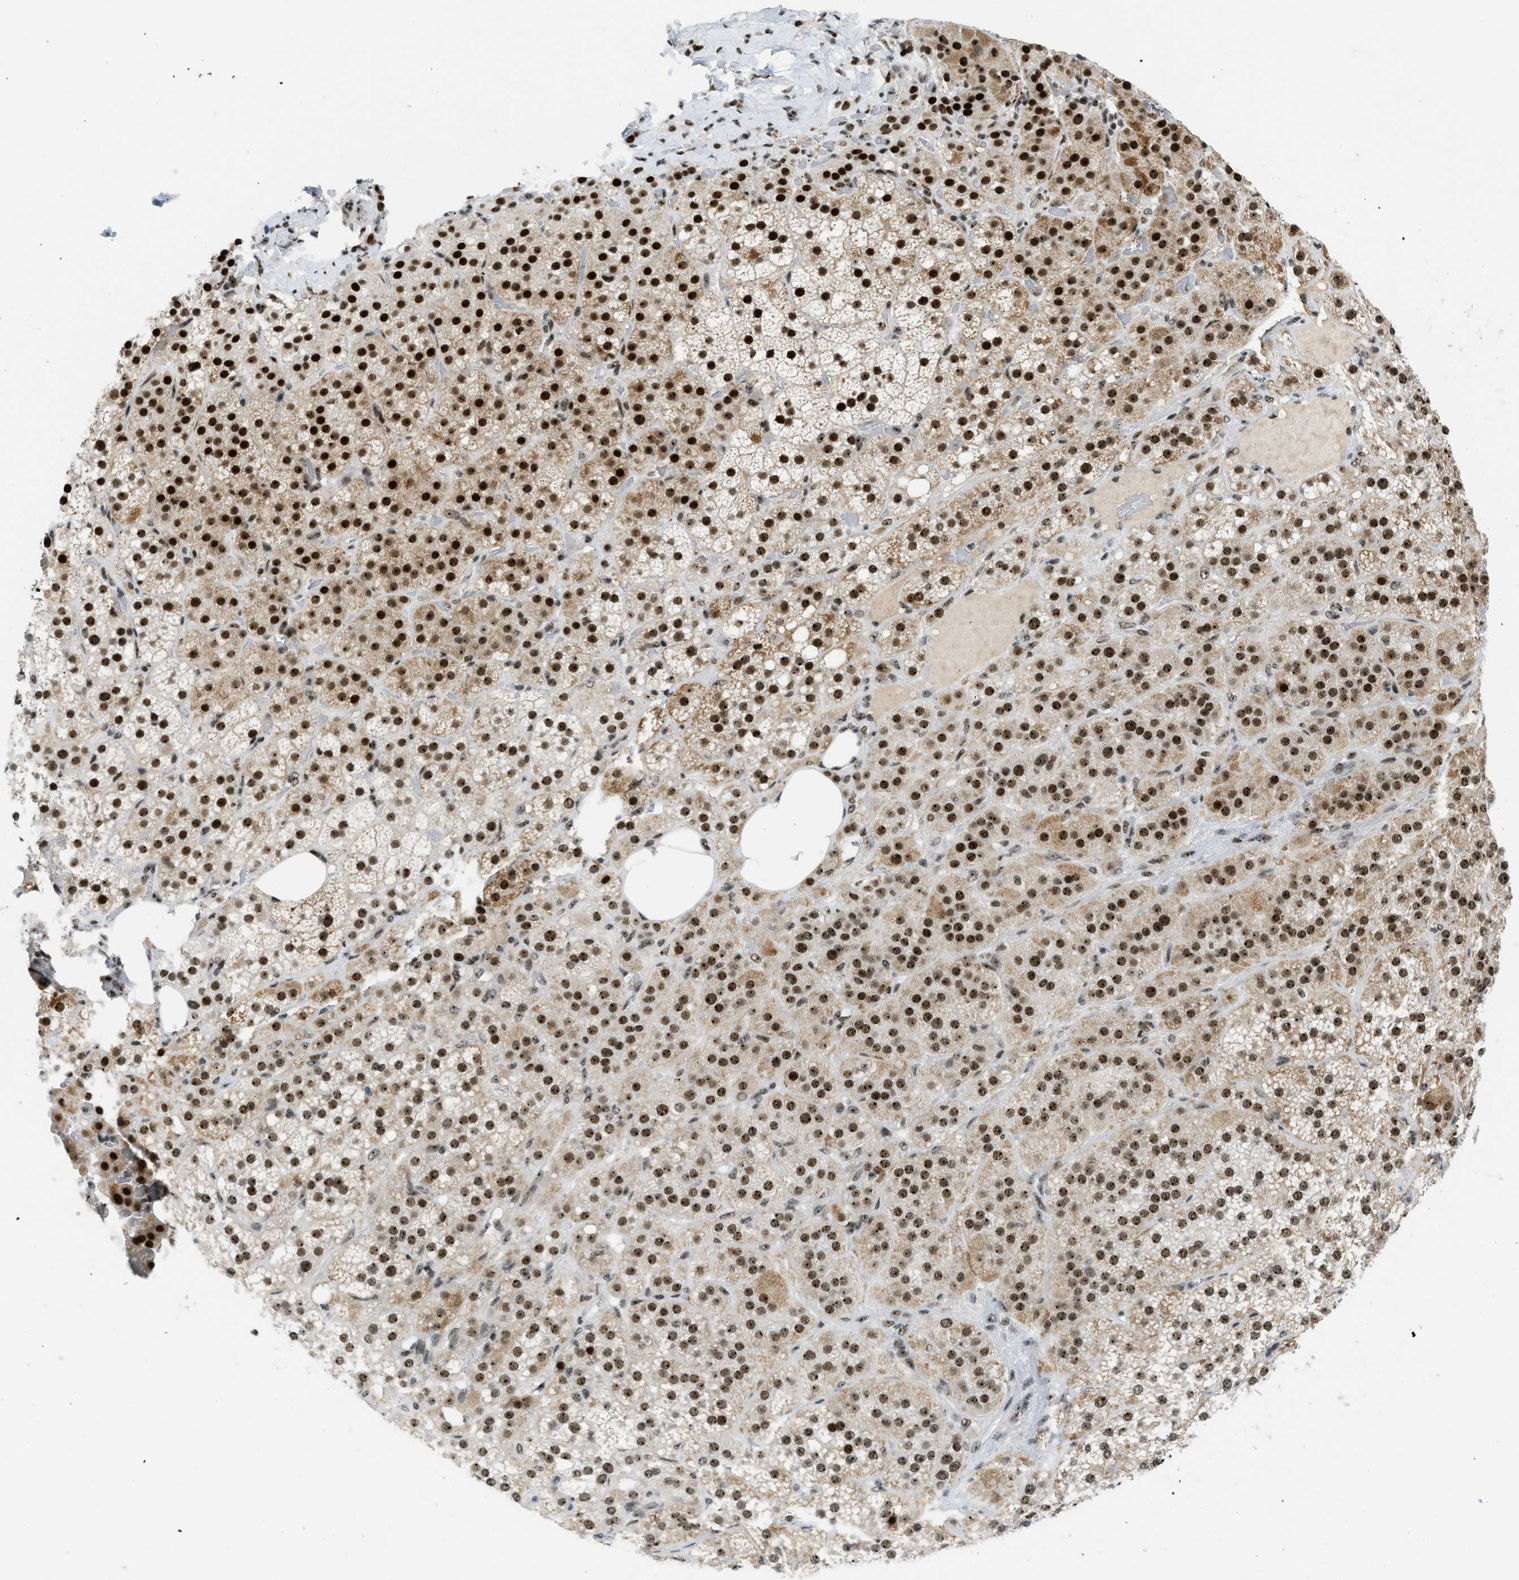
{"staining": {"intensity": "strong", "quantity": ">75%", "location": "cytoplasmic/membranous,nuclear"}, "tissue": "adrenal gland", "cell_type": "Glandular cells", "image_type": "normal", "snomed": [{"axis": "morphology", "description": "Normal tissue, NOS"}, {"axis": "topography", "description": "Adrenal gland"}], "caption": "A brown stain highlights strong cytoplasmic/membranous,nuclear expression of a protein in glandular cells of benign adrenal gland. (DAB (3,3'-diaminobenzidine) IHC, brown staining for protein, blue staining for nuclei).", "gene": "URB1", "patient": {"sex": "female", "age": 59}}